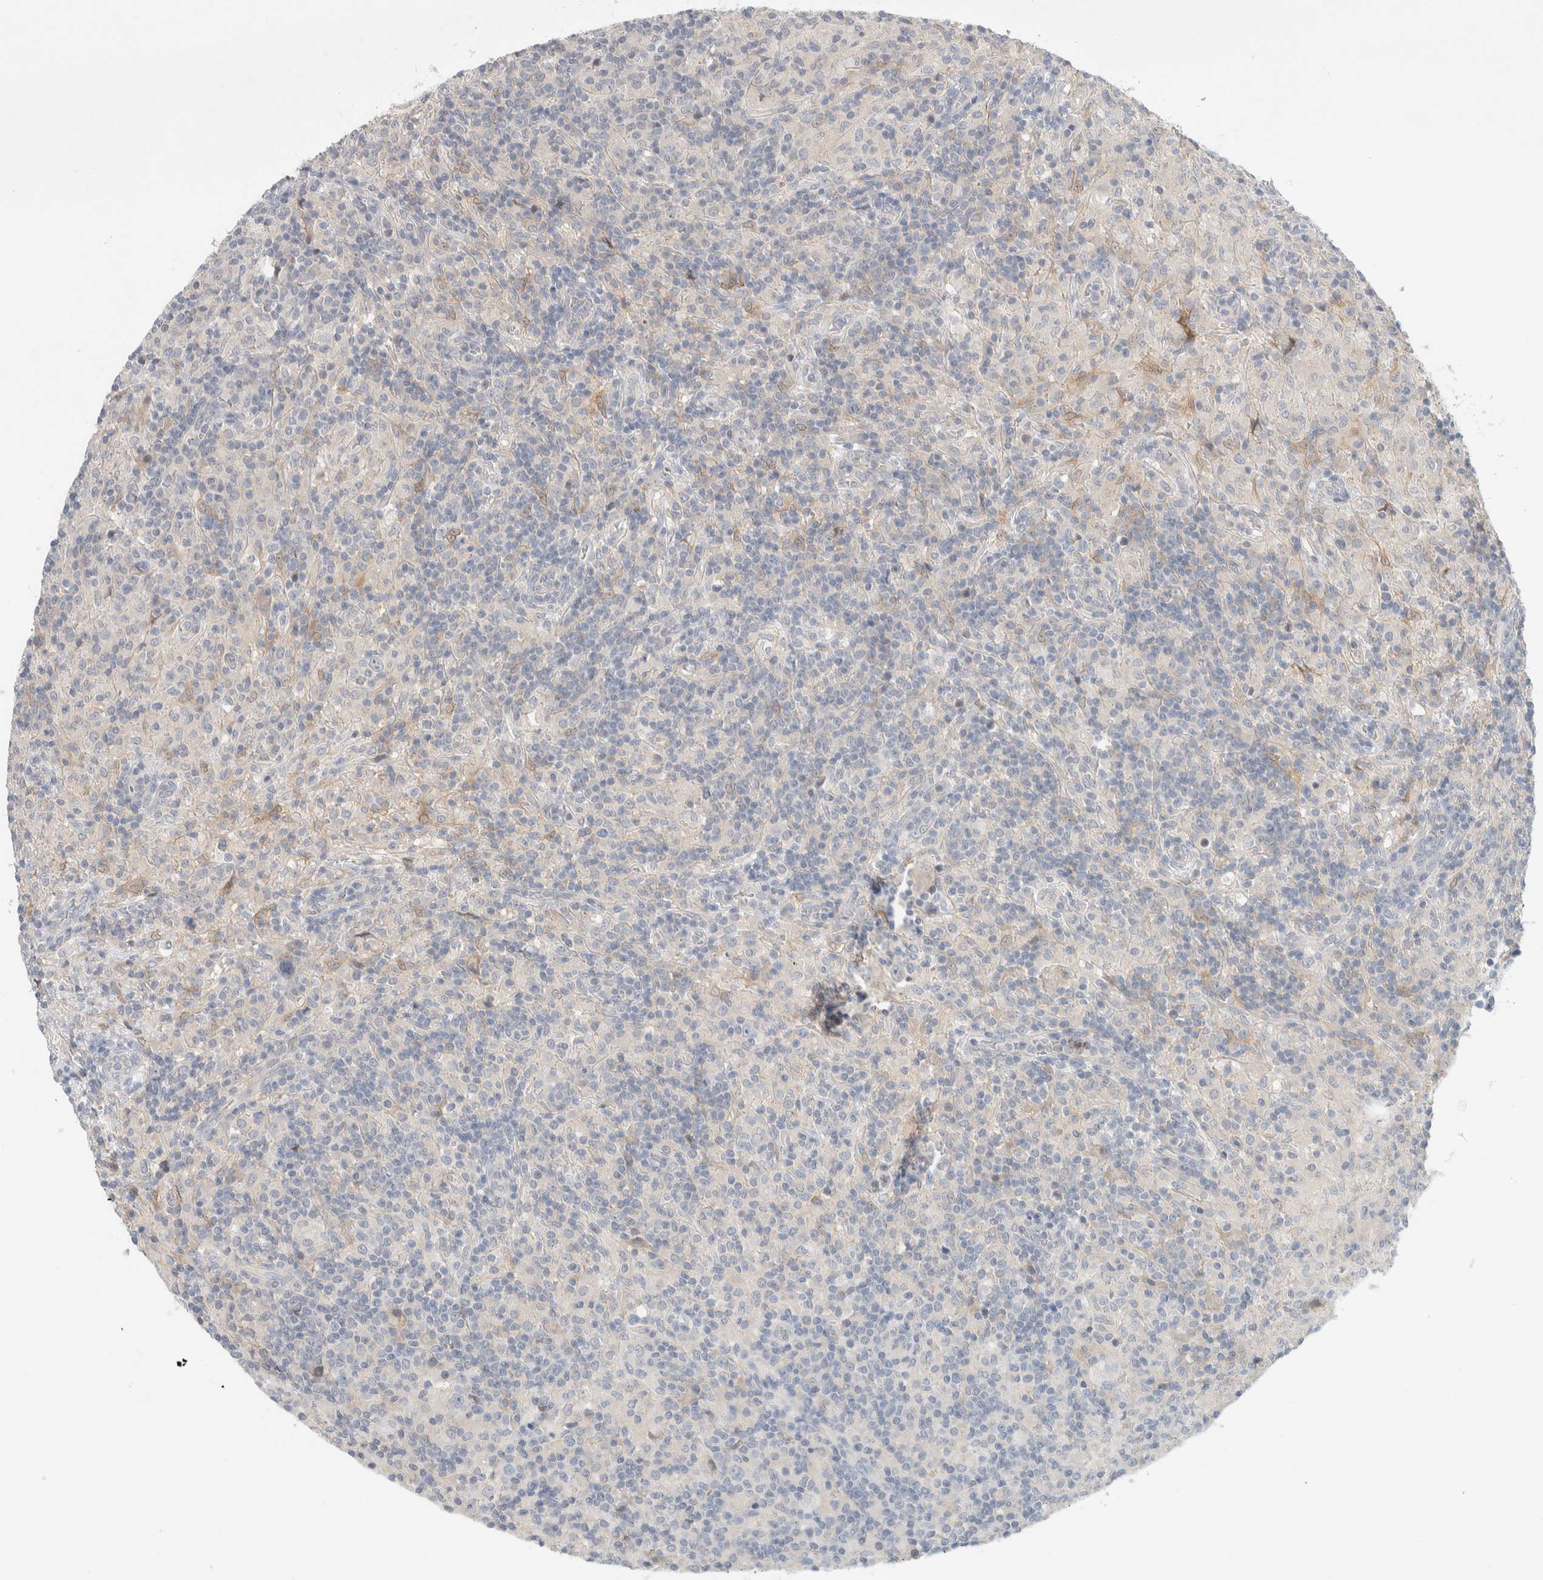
{"staining": {"intensity": "negative", "quantity": "none", "location": "none"}, "tissue": "lymphoma", "cell_type": "Tumor cells", "image_type": "cancer", "snomed": [{"axis": "morphology", "description": "Hodgkin's disease, NOS"}, {"axis": "topography", "description": "Lymph node"}], "caption": "Lymphoma was stained to show a protein in brown. There is no significant expression in tumor cells.", "gene": "DEPTOR", "patient": {"sex": "male", "age": 70}}